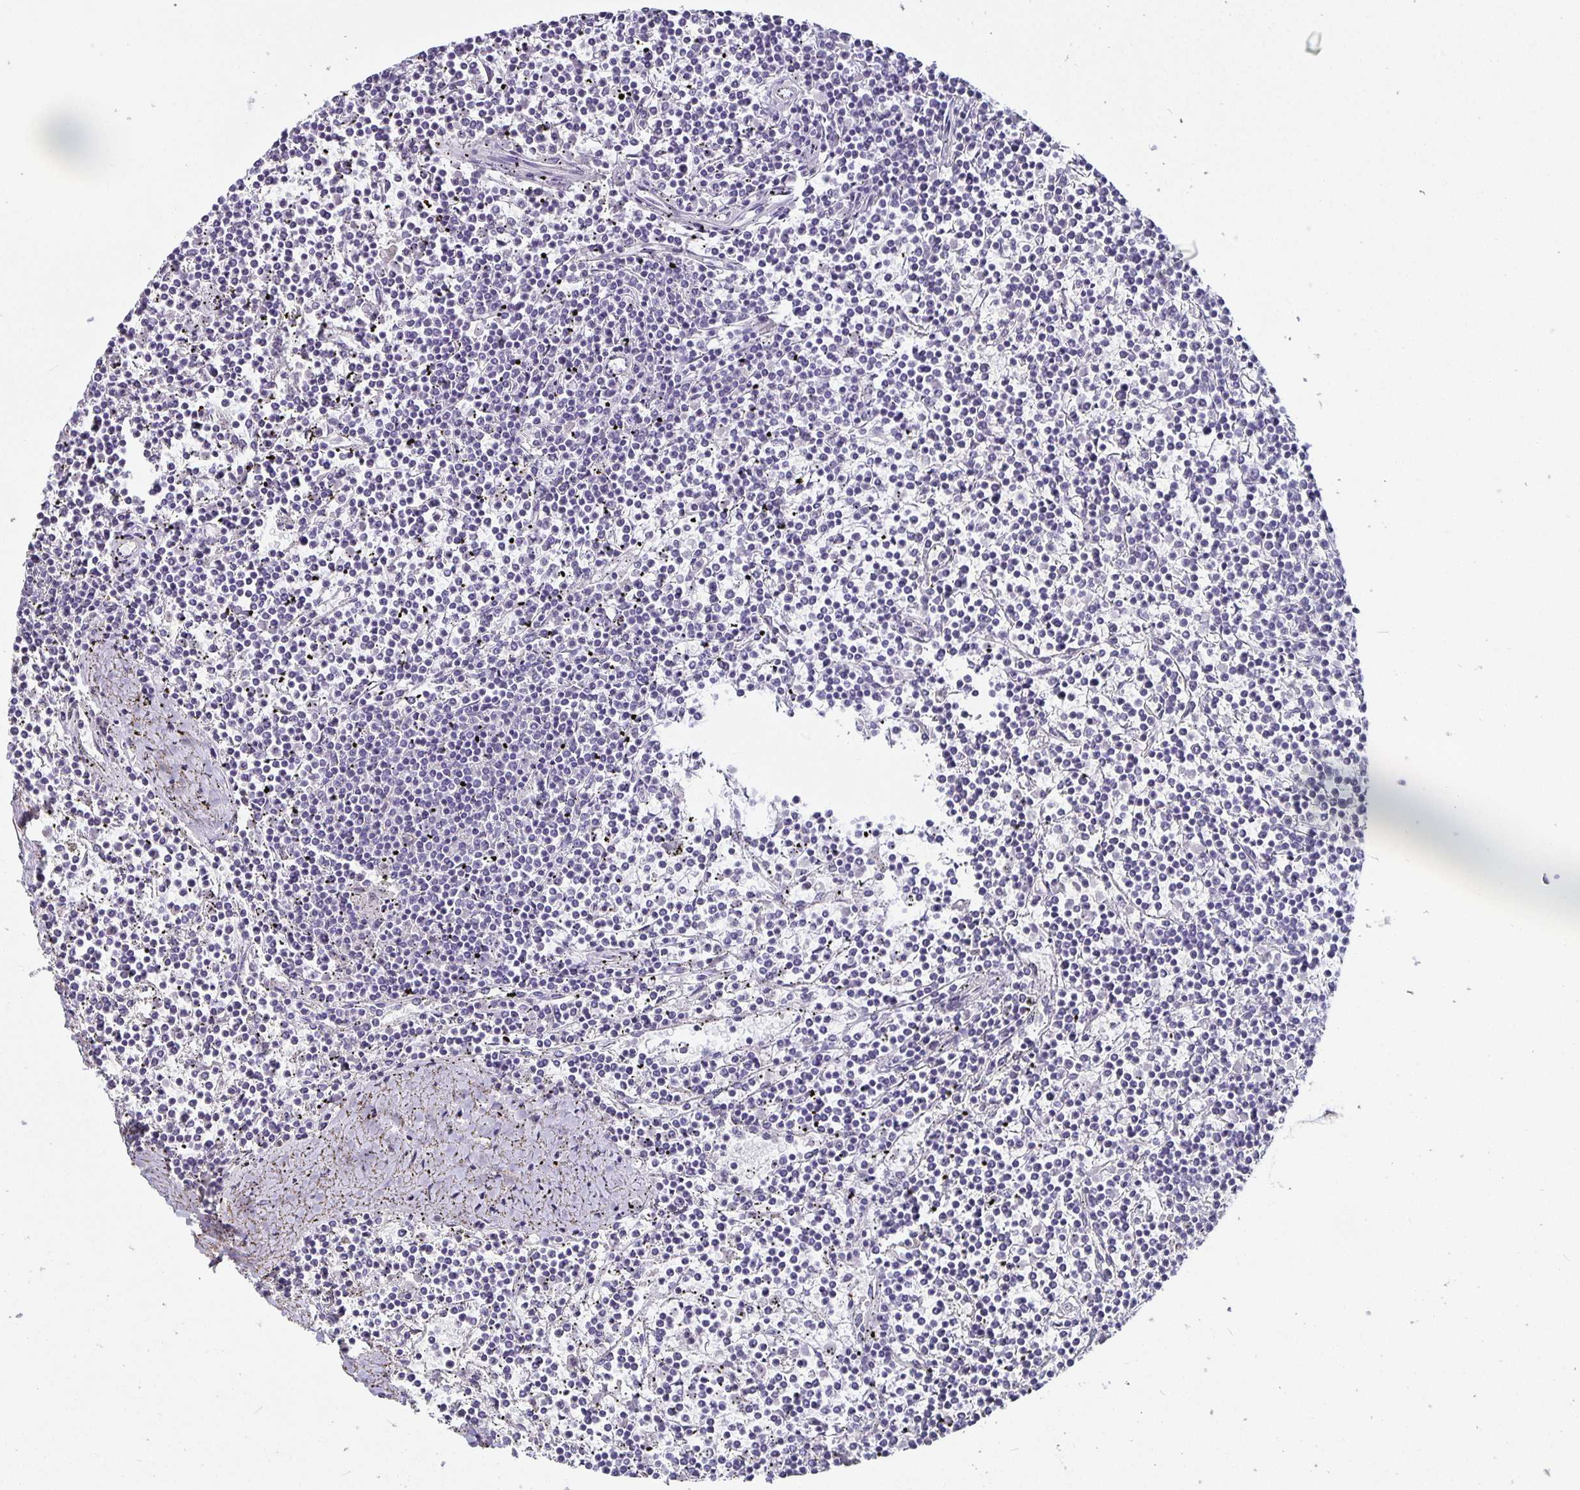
{"staining": {"intensity": "negative", "quantity": "none", "location": "none"}, "tissue": "lymphoma", "cell_type": "Tumor cells", "image_type": "cancer", "snomed": [{"axis": "morphology", "description": "Malignant lymphoma, non-Hodgkin's type, Low grade"}, {"axis": "topography", "description": "Spleen"}], "caption": "IHC photomicrograph of malignant lymphoma, non-Hodgkin's type (low-grade) stained for a protein (brown), which shows no positivity in tumor cells.", "gene": "CA12", "patient": {"sex": "female", "age": 19}}